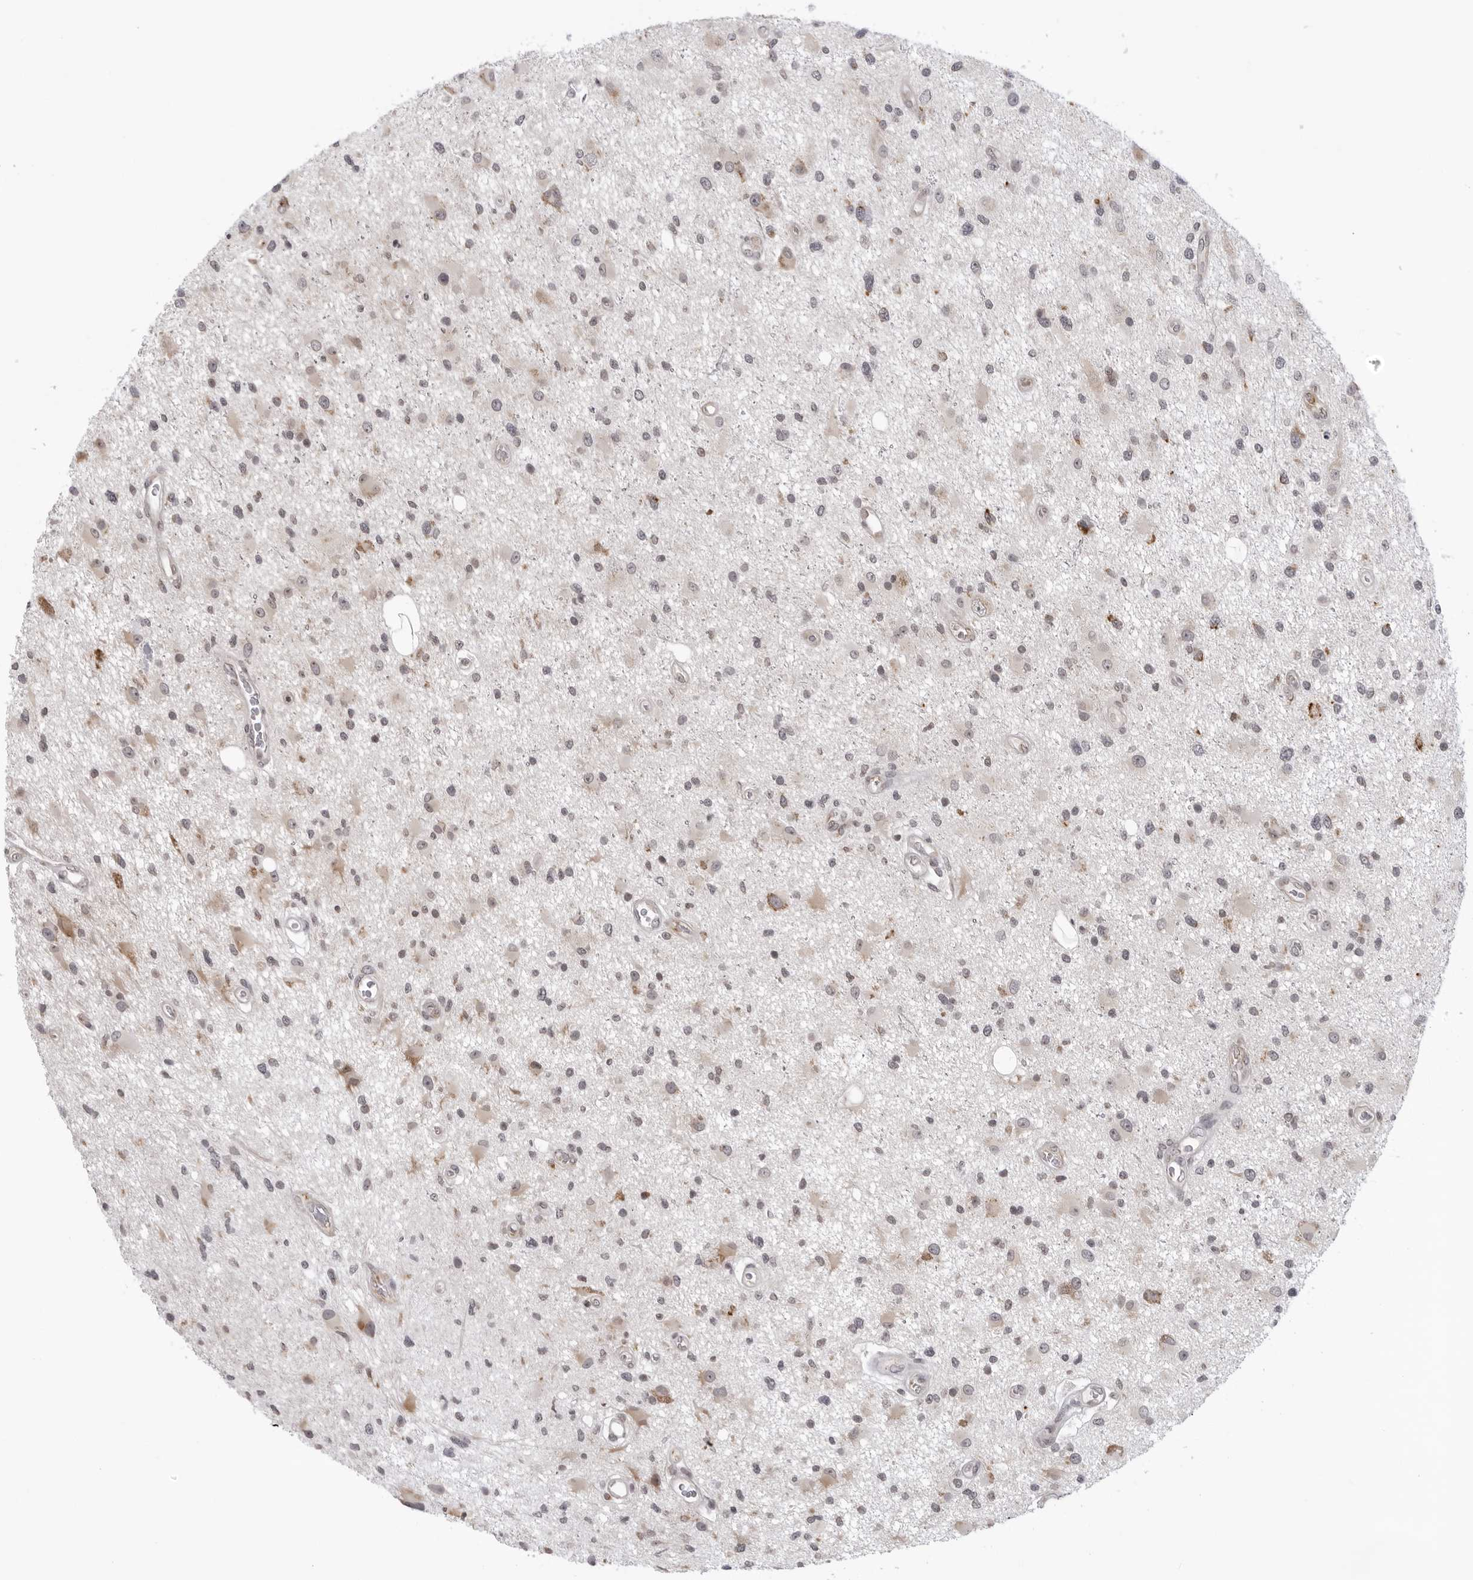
{"staining": {"intensity": "weak", "quantity": "<25%", "location": "cytoplasmic/membranous"}, "tissue": "glioma", "cell_type": "Tumor cells", "image_type": "cancer", "snomed": [{"axis": "morphology", "description": "Glioma, malignant, High grade"}, {"axis": "topography", "description": "Brain"}], "caption": "An image of malignant high-grade glioma stained for a protein reveals no brown staining in tumor cells.", "gene": "MRPS15", "patient": {"sex": "male", "age": 33}}